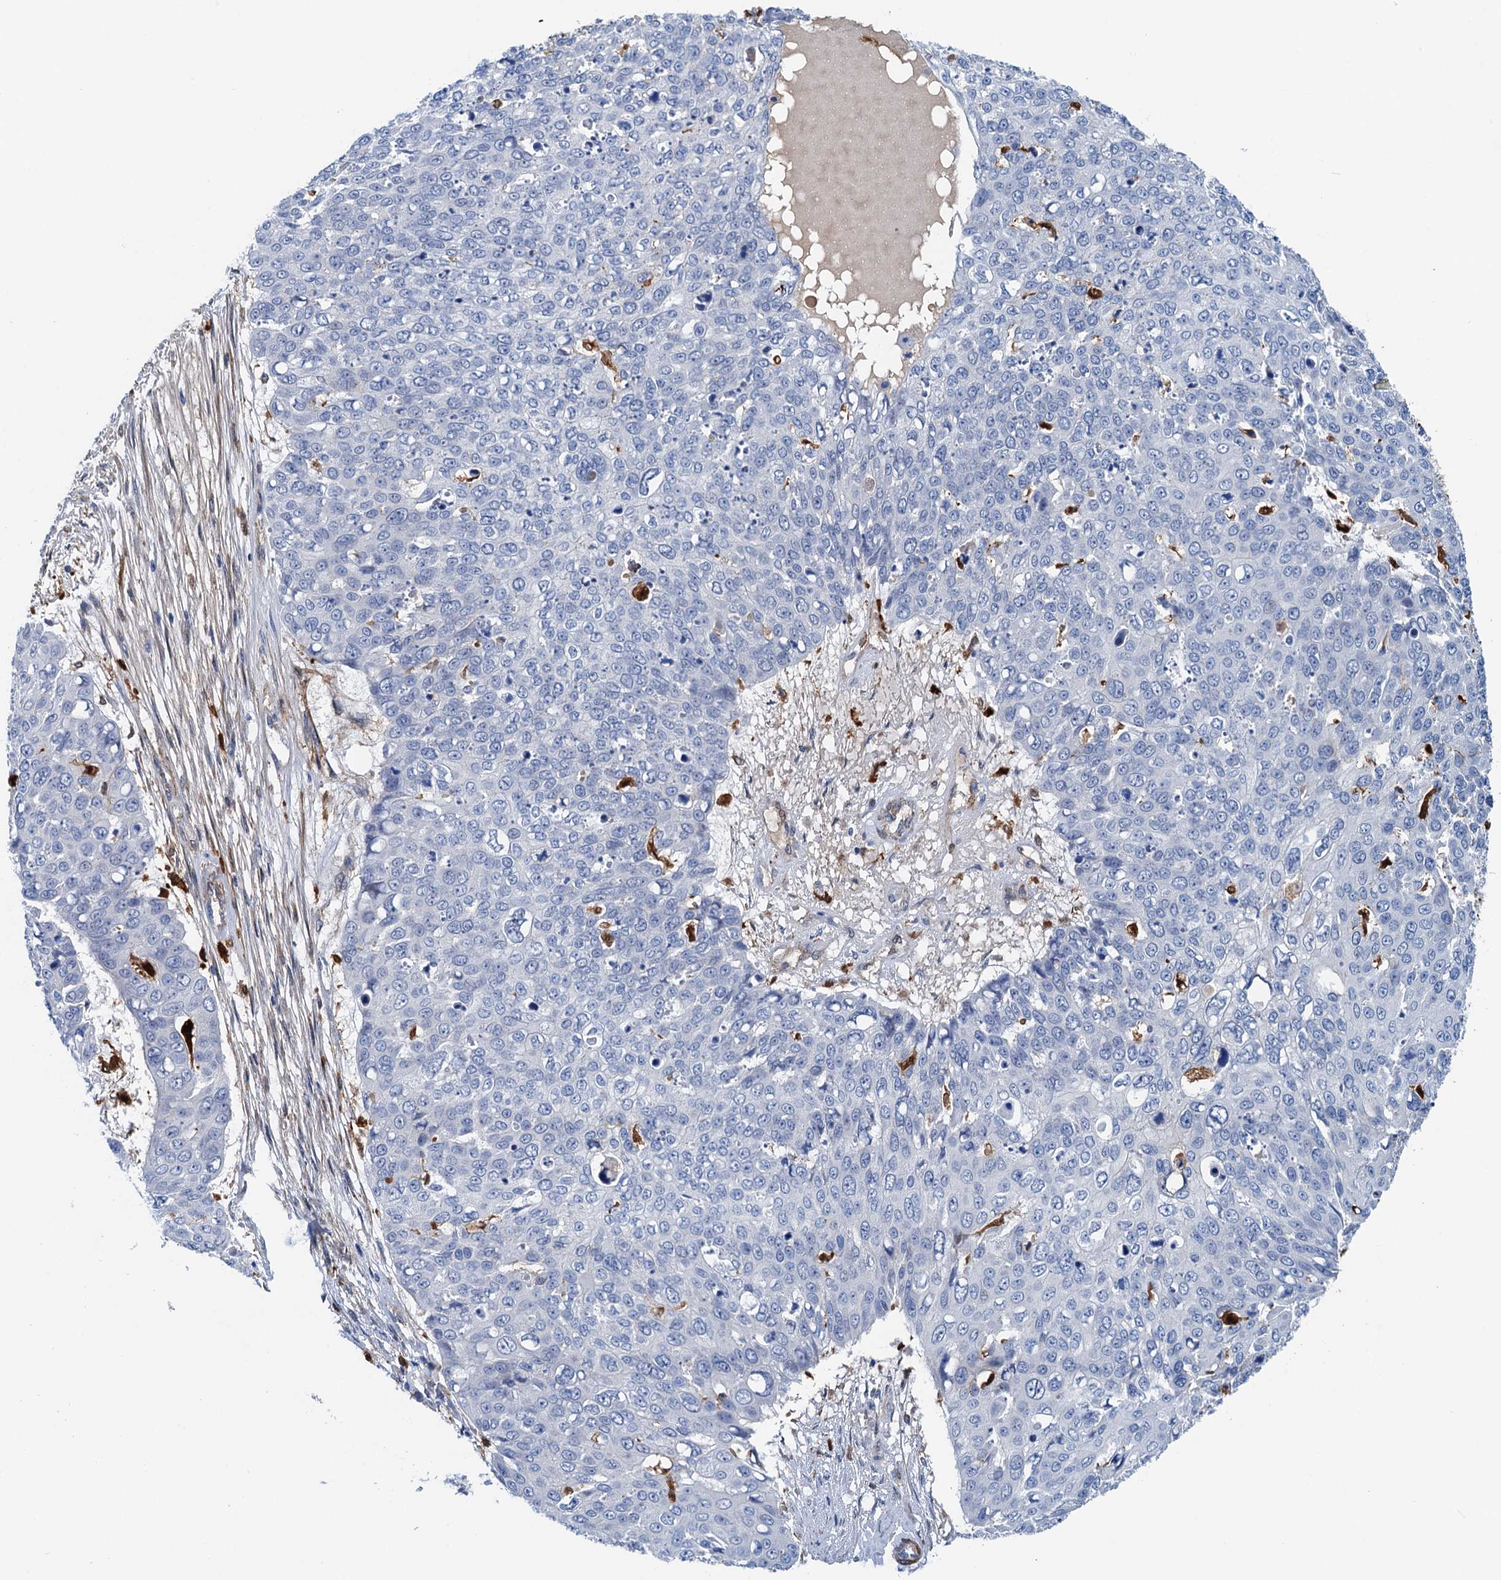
{"staining": {"intensity": "negative", "quantity": "none", "location": "none"}, "tissue": "skin cancer", "cell_type": "Tumor cells", "image_type": "cancer", "snomed": [{"axis": "morphology", "description": "Squamous cell carcinoma, NOS"}, {"axis": "topography", "description": "Skin"}], "caption": "Immunohistochemistry micrograph of human squamous cell carcinoma (skin) stained for a protein (brown), which shows no expression in tumor cells. Brightfield microscopy of IHC stained with DAB (brown) and hematoxylin (blue), captured at high magnification.", "gene": "CSTPP1", "patient": {"sex": "male", "age": 71}}